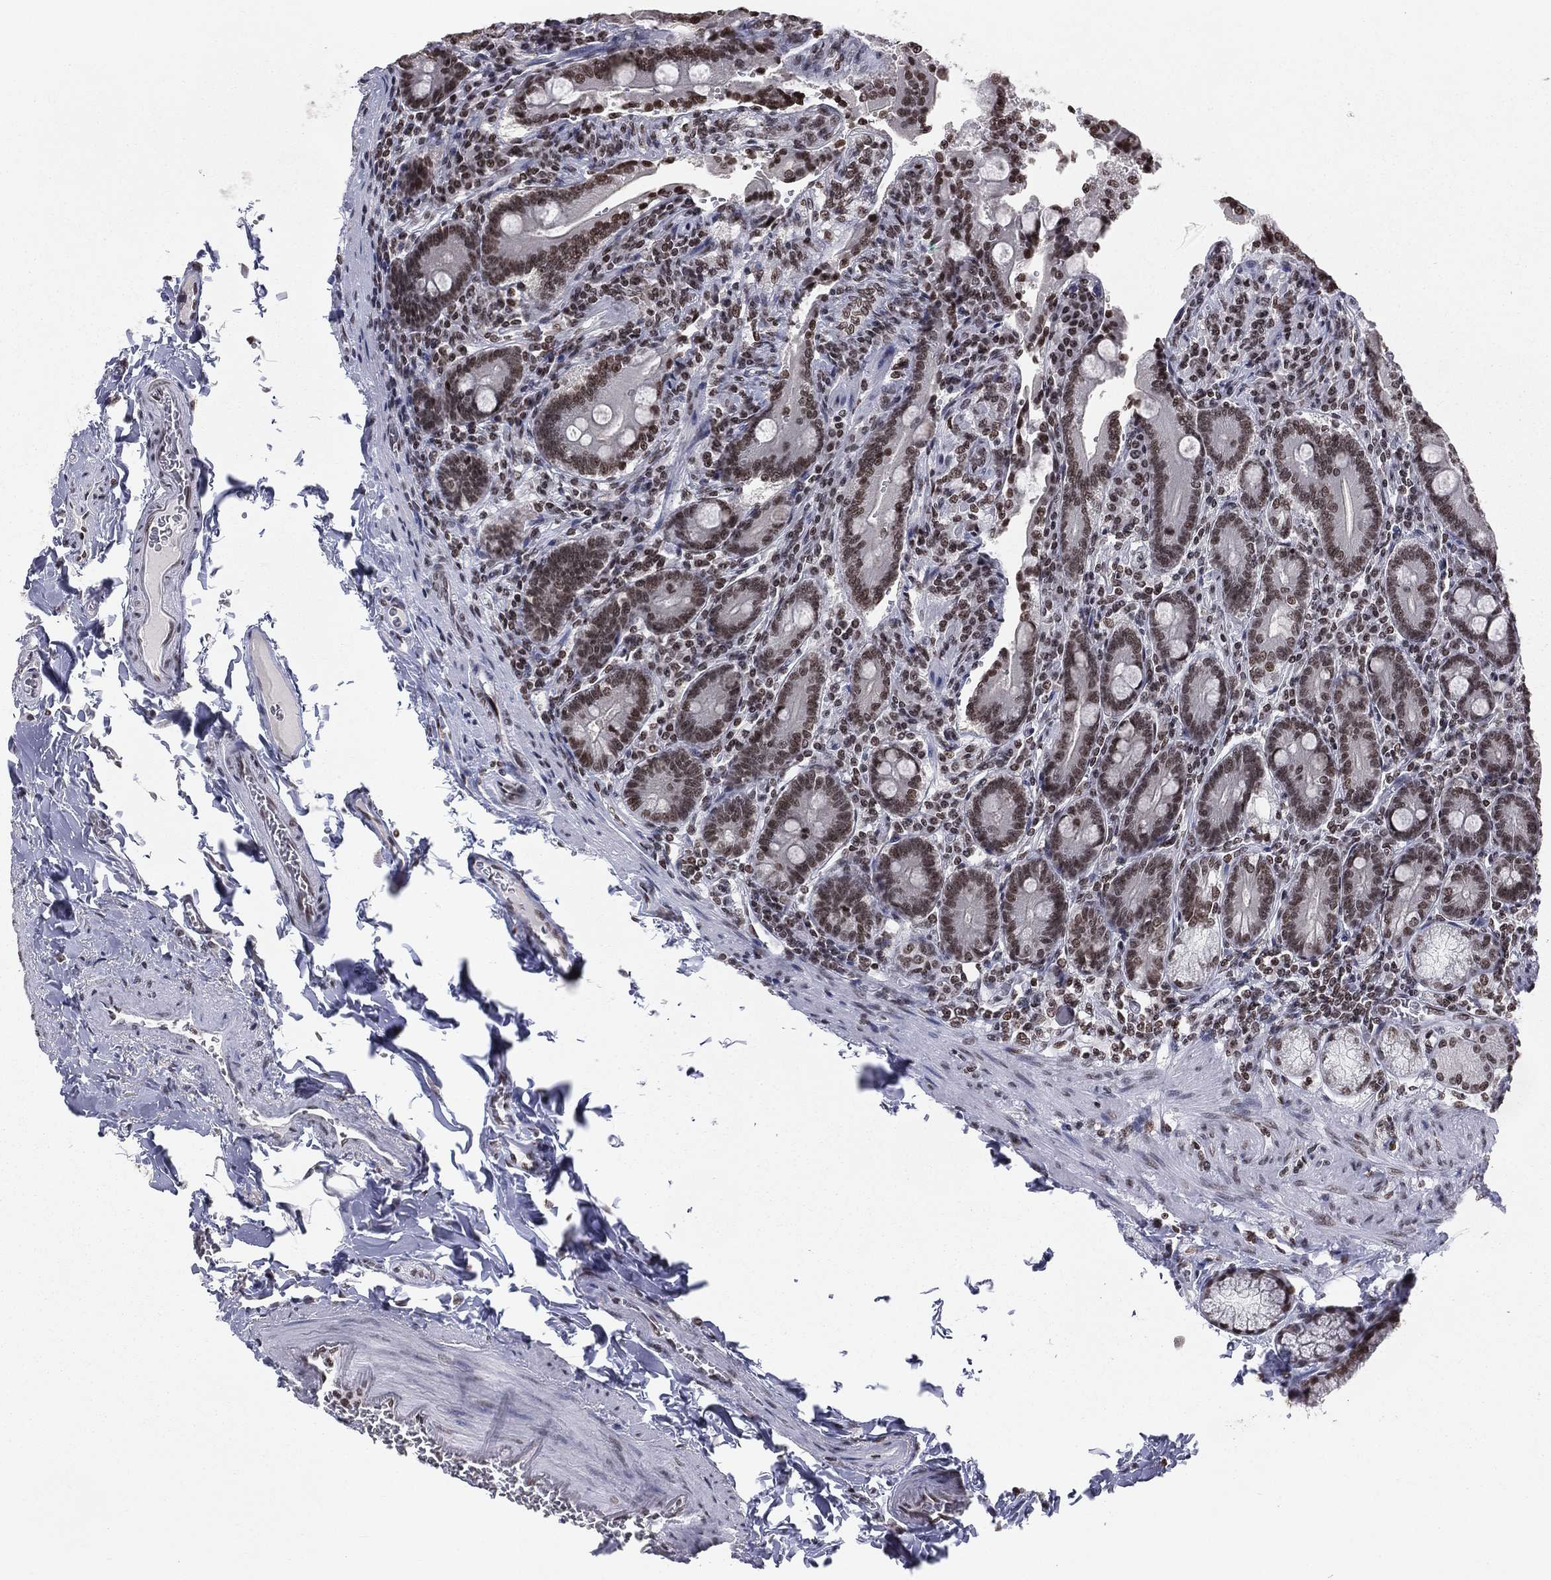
{"staining": {"intensity": "moderate", "quantity": ">75%", "location": "nuclear"}, "tissue": "duodenum", "cell_type": "Glandular cells", "image_type": "normal", "snomed": [{"axis": "morphology", "description": "Normal tissue, NOS"}, {"axis": "topography", "description": "Duodenum"}], "caption": "The micrograph exhibits immunohistochemical staining of unremarkable duodenum. There is moderate nuclear positivity is present in approximately >75% of glandular cells.", "gene": "RFX7", "patient": {"sex": "female", "age": 62}}